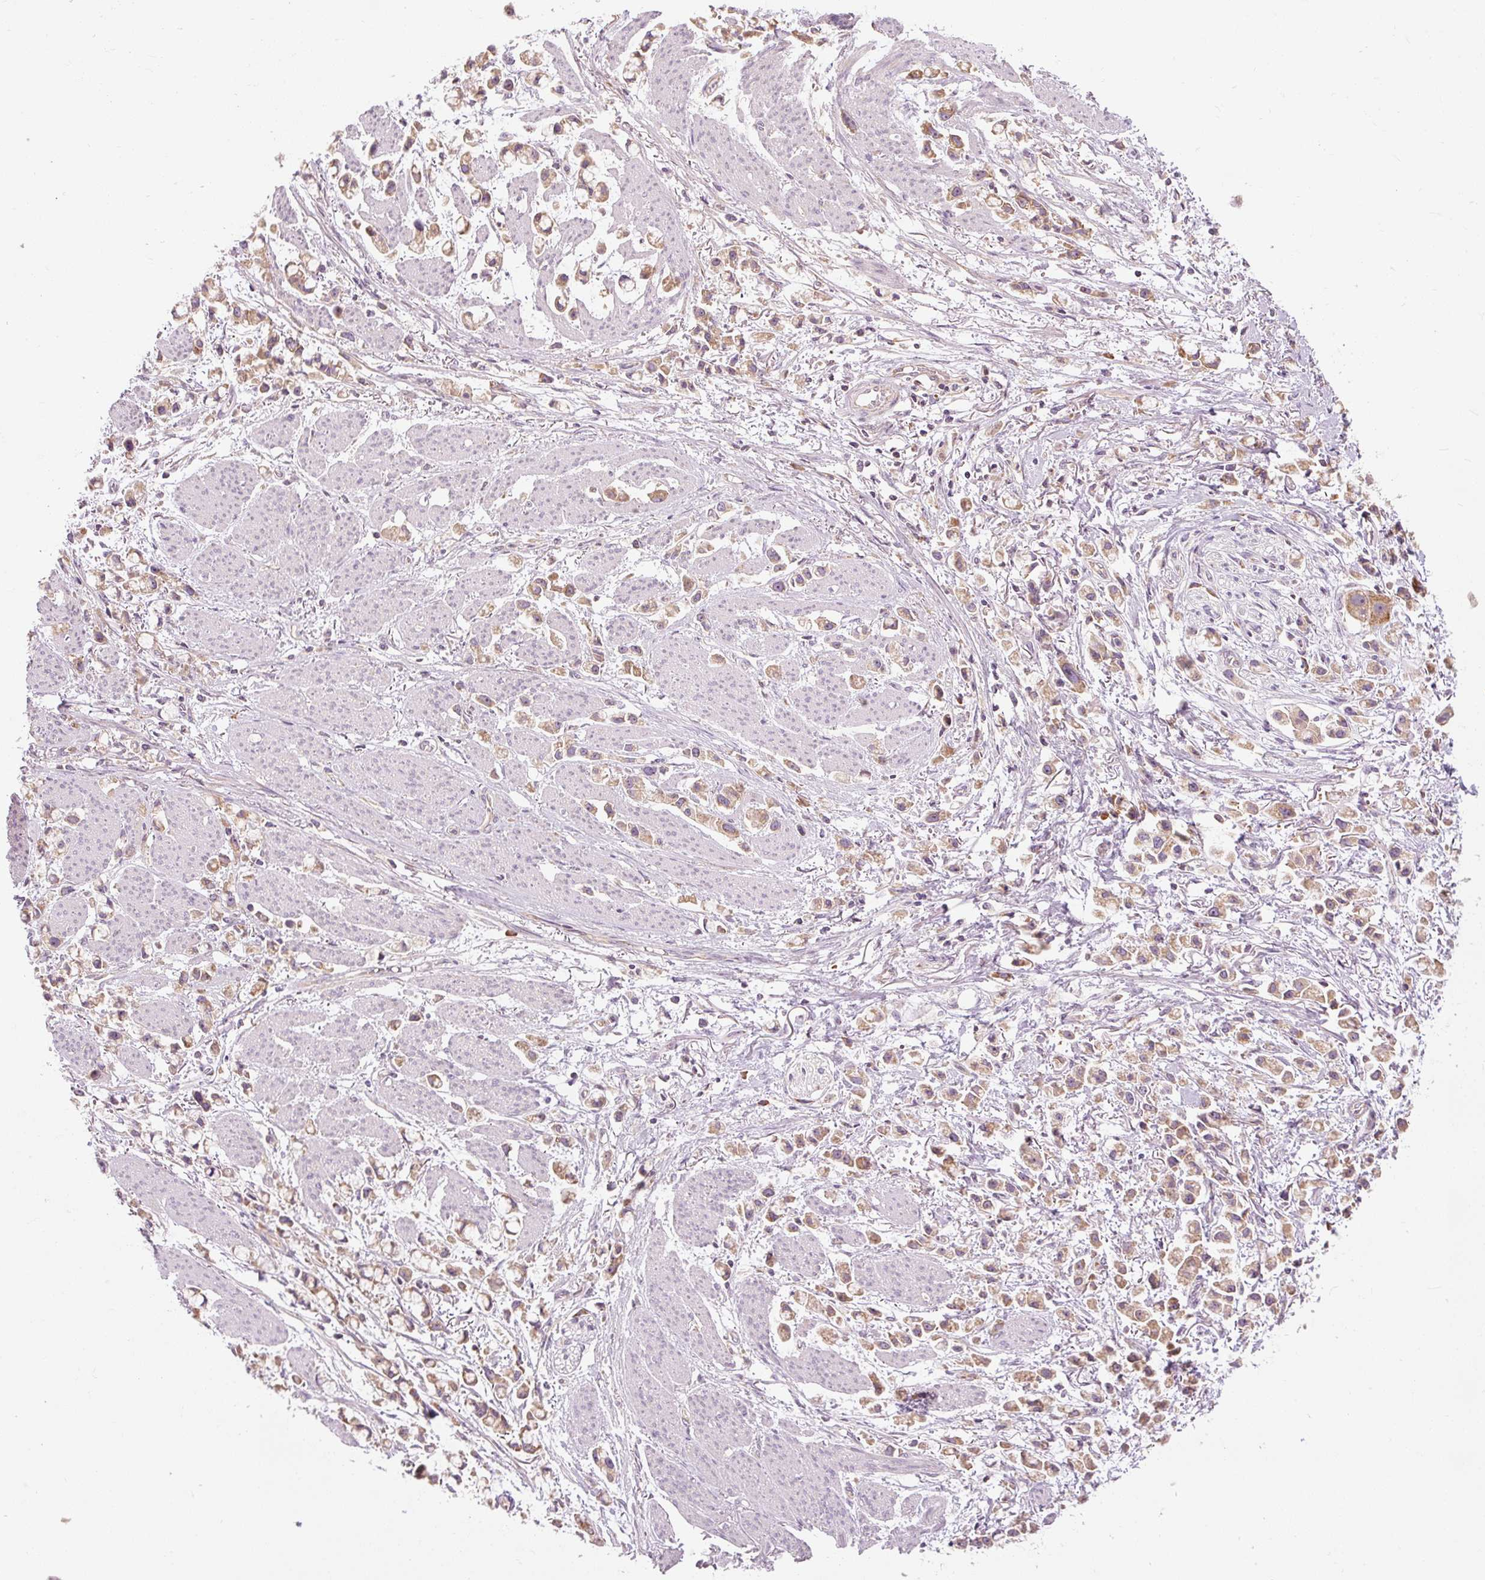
{"staining": {"intensity": "moderate", "quantity": ">75%", "location": "cytoplasmic/membranous"}, "tissue": "stomach cancer", "cell_type": "Tumor cells", "image_type": "cancer", "snomed": [{"axis": "morphology", "description": "Adenocarcinoma, NOS"}, {"axis": "topography", "description": "Stomach"}], "caption": "The immunohistochemical stain shows moderate cytoplasmic/membranous positivity in tumor cells of stomach cancer tissue.", "gene": "PRSS48", "patient": {"sex": "female", "age": 81}}